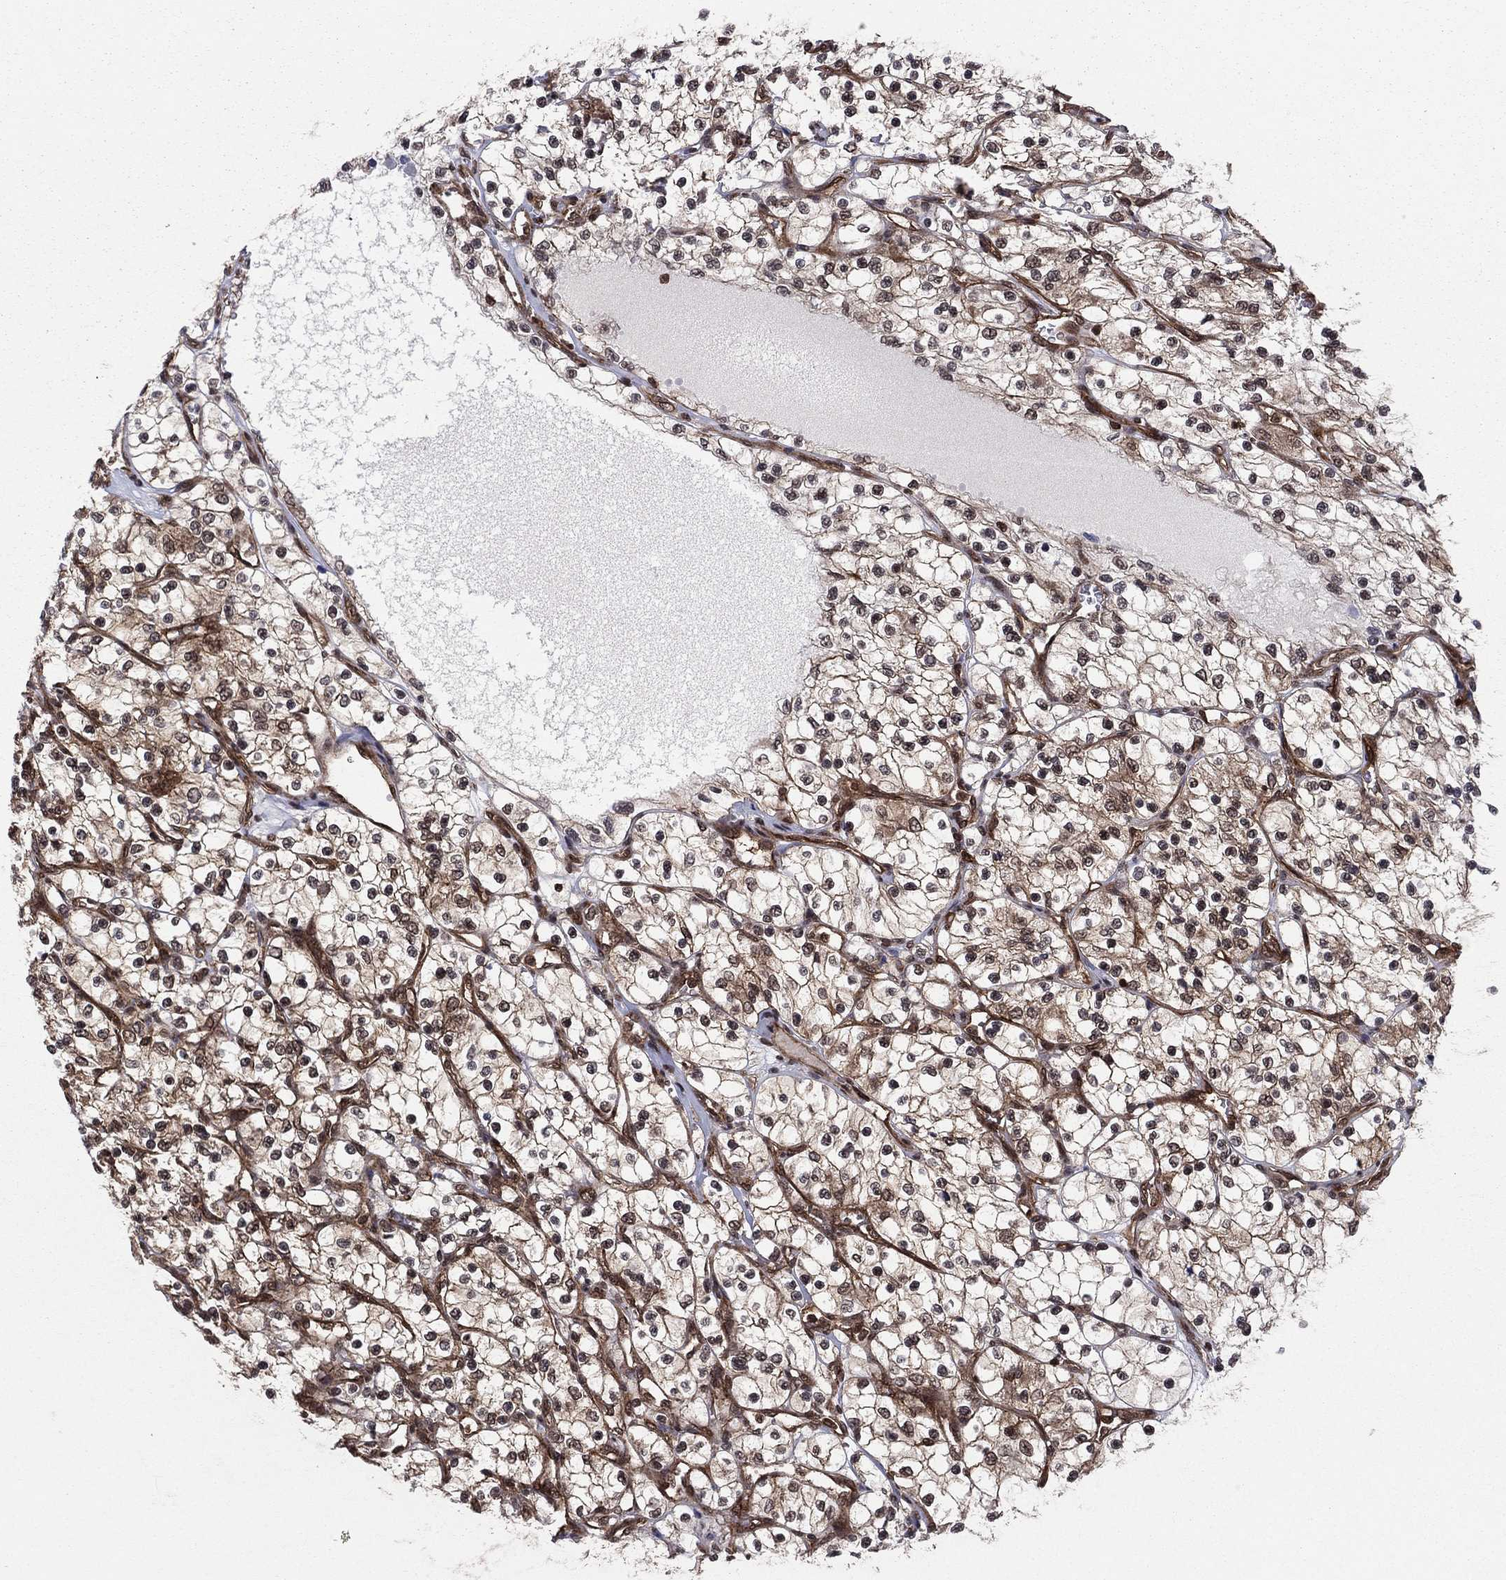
{"staining": {"intensity": "moderate", "quantity": ">75%", "location": "cytoplasmic/membranous,nuclear"}, "tissue": "renal cancer", "cell_type": "Tumor cells", "image_type": "cancer", "snomed": [{"axis": "morphology", "description": "Adenocarcinoma, NOS"}, {"axis": "topography", "description": "Kidney"}], "caption": "Protein expression by IHC reveals moderate cytoplasmic/membranous and nuclear expression in about >75% of tumor cells in renal adenocarcinoma. The protein of interest is shown in brown color, while the nuclei are stained blue.", "gene": "SSX2IP", "patient": {"sex": "female", "age": 69}}